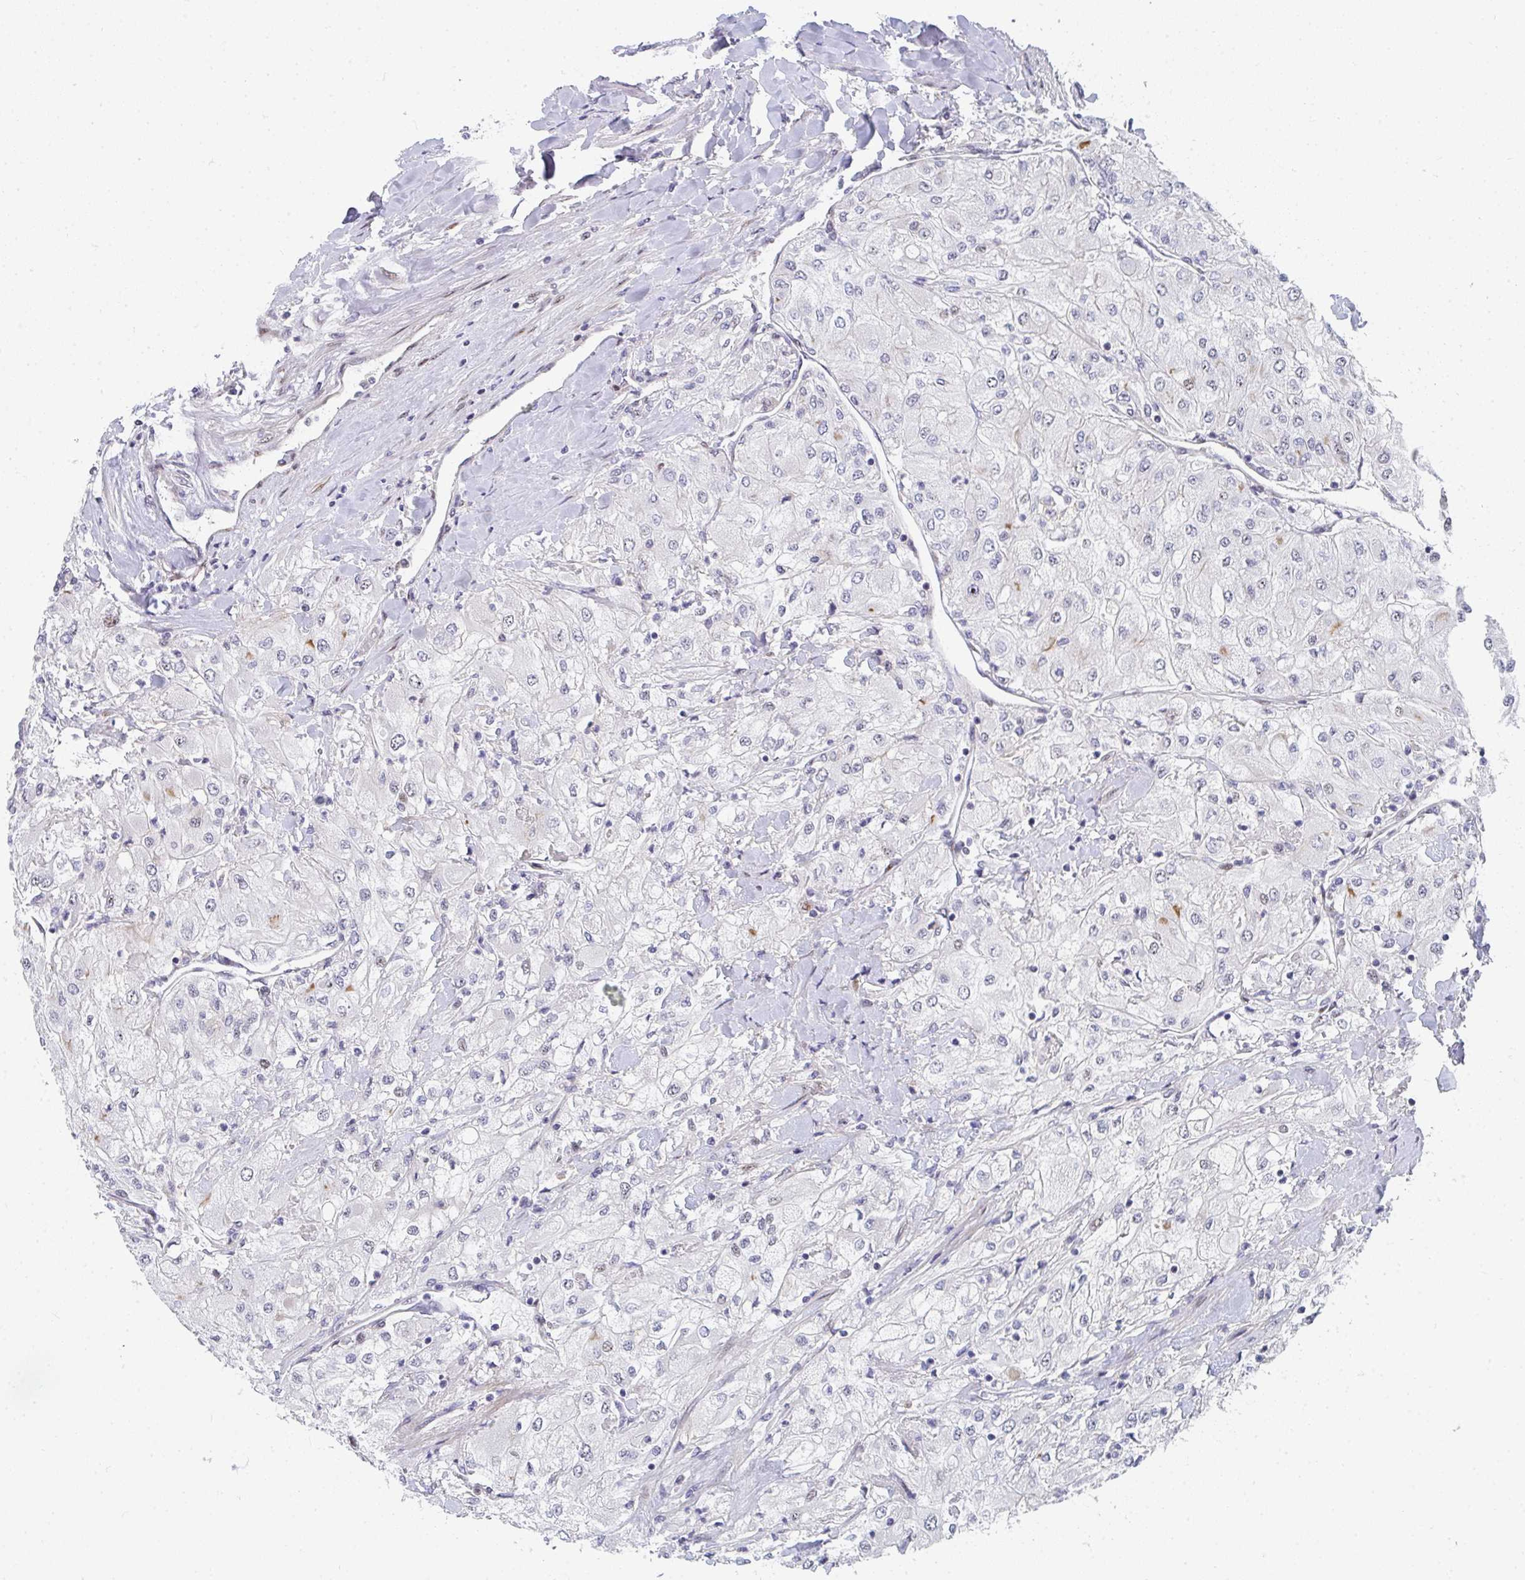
{"staining": {"intensity": "negative", "quantity": "none", "location": "none"}, "tissue": "renal cancer", "cell_type": "Tumor cells", "image_type": "cancer", "snomed": [{"axis": "morphology", "description": "Adenocarcinoma, NOS"}, {"axis": "topography", "description": "Kidney"}], "caption": "Renal cancer was stained to show a protein in brown. There is no significant positivity in tumor cells. The staining is performed using DAB (3,3'-diaminobenzidine) brown chromogen with nuclei counter-stained in using hematoxylin.", "gene": "ZIC3", "patient": {"sex": "male", "age": 80}}